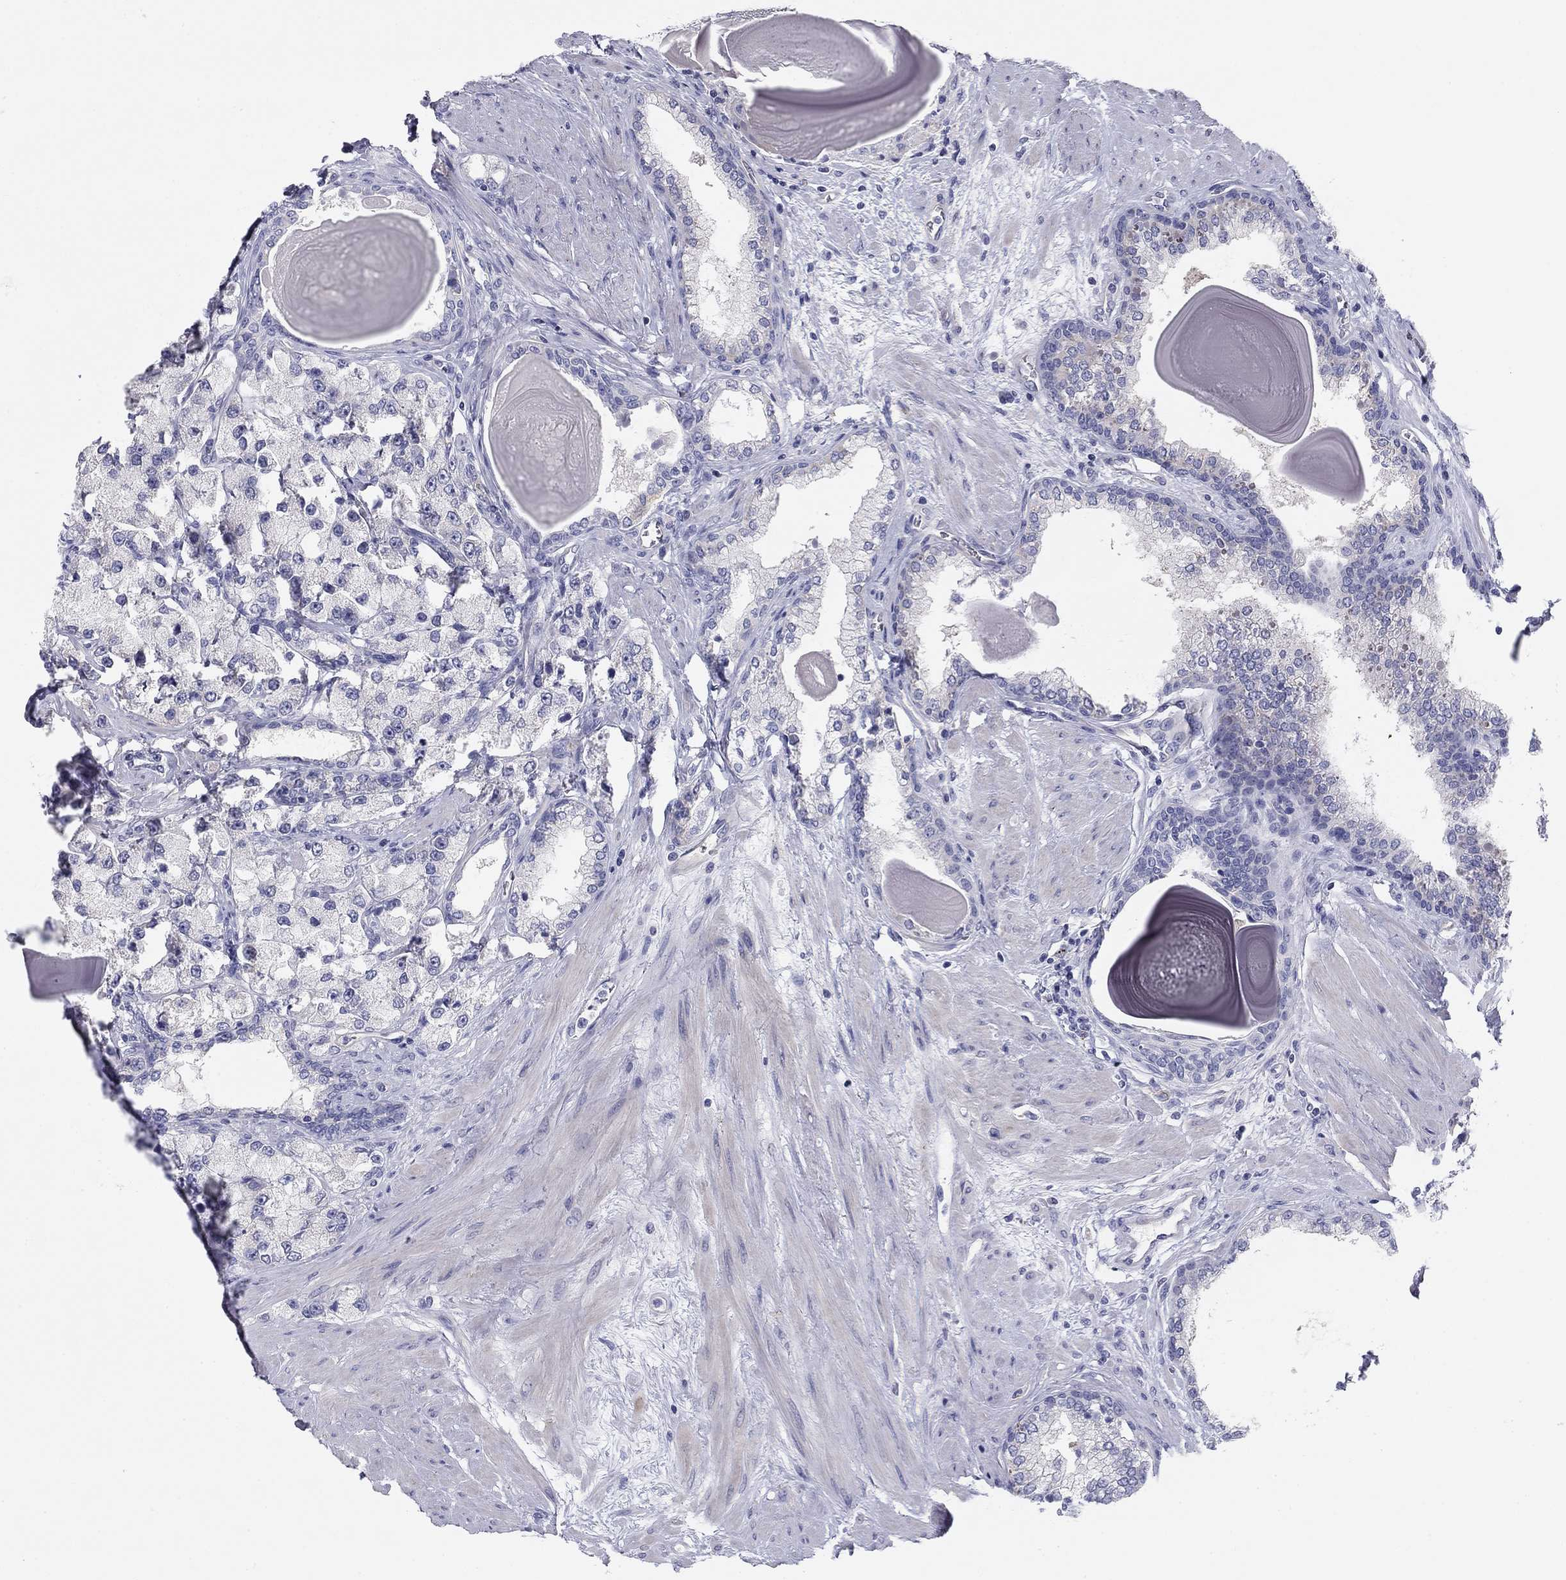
{"staining": {"intensity": "negative", "quantity": "none", "location": "none"}, "tissue": "prostate cancer", "cell_type": "Tumor cells", "image_type": "cancer", "snomed": [{"axis": "morphology", "description": "Adenocarcinoma, NOS"}, {"axis": "topography", "description": "Prostate and seminal vesicle, NOS"}, {"axis": "topography", "description": "Prostate"}], "caption": "Adenocarcinoma (prostate) was stained to show a protein in brown. There is no significant expression in tumor cells. (Stains: DAB (3,3'-diaminobenzidine) immunohistochemistry (IHC) with hematoxylin counter stain, Microscopy: brightfield microscopy at high magnification).", "gene": "SEPTIN3", "patient": {"sex": "male", "age": 64}}